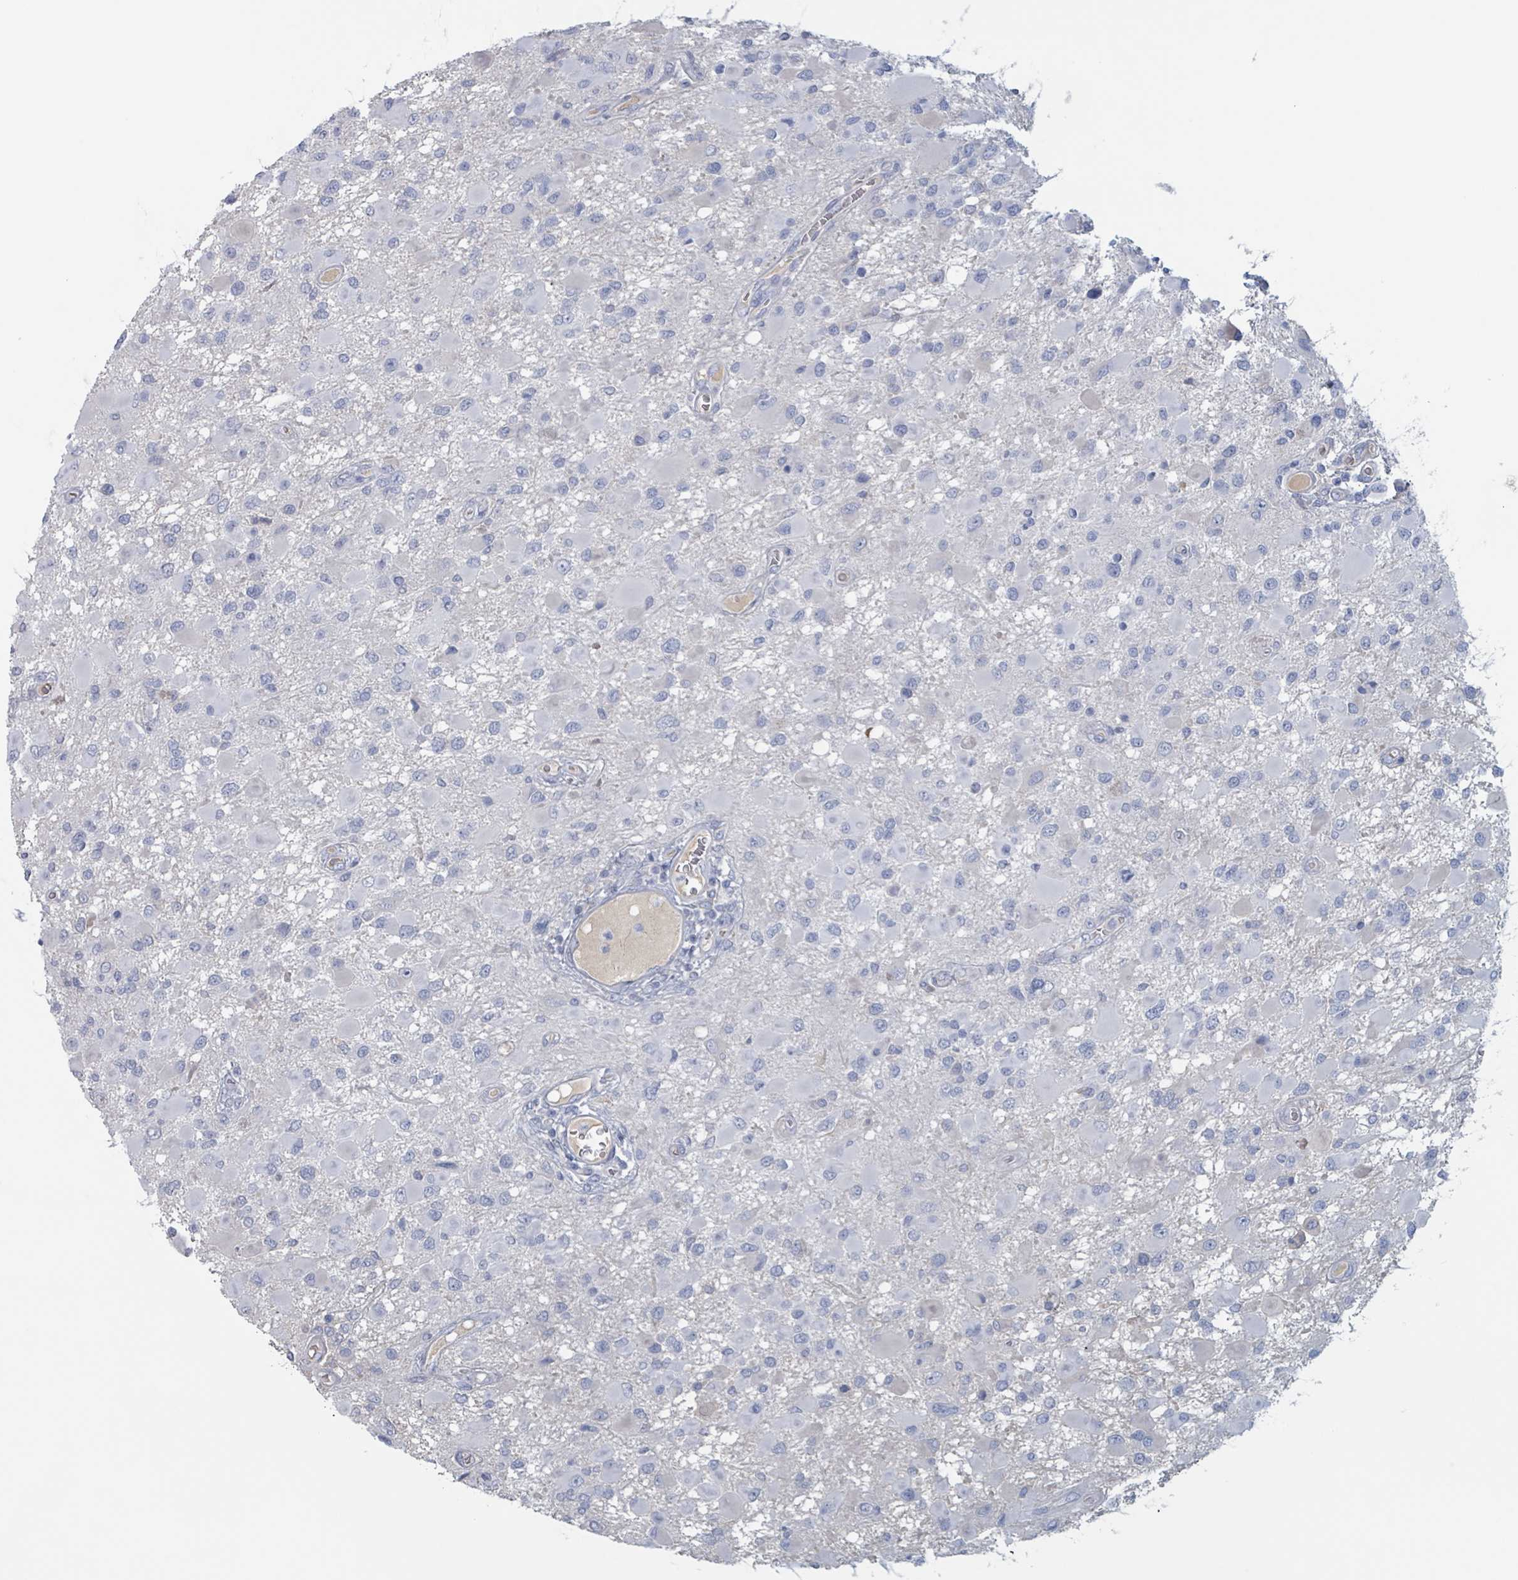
{"staining": {"intensity": "negative", "quantity": "none", "location": "none"}, "tissue": "glioma", "cell_type": "Tumor cells", "image_type": "cancer", "snomed": [{"axis": "morphology", "description": "Glioma, malignant, High grade"}, {"axis": "topography", "description": "Brain"}], "caption": "A photomicrograph of human high-grade glioma (malignant) is negative for staining in tumor cells.", "gene": "KLK4", "patient": {"sex": "male", "age": 53}}